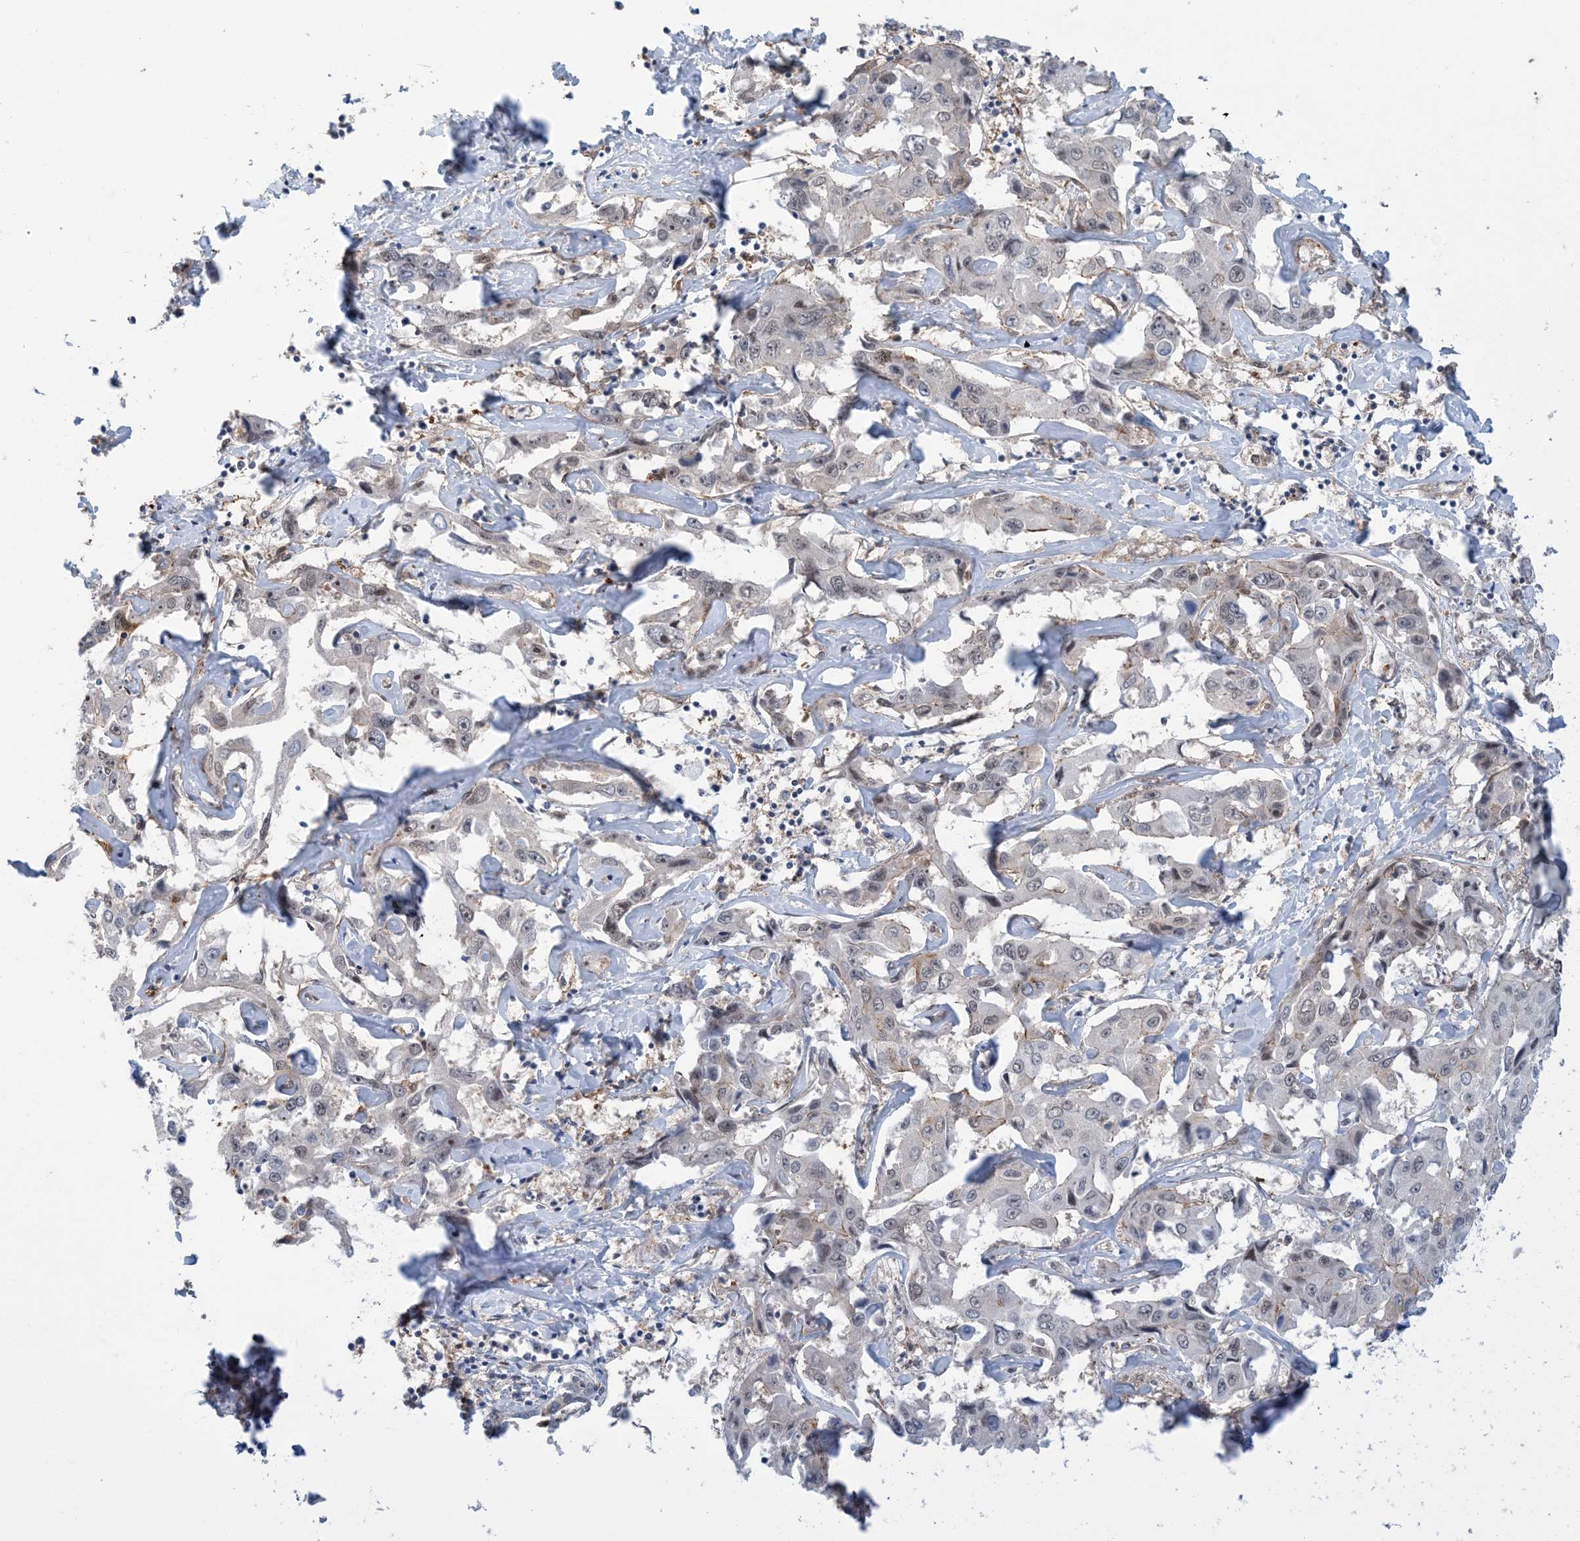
{"staining": {"intensity": "negative", "quantity": "none", "location": "none"}, "tissue": "liver cancer", "cell_type": "Tumor cells", "image_type": "cancer", "snomed": [{"axis": "morphology", "description": "Cholangiocarcinoma"}, {"axis": "topography", "description": "Liver"}], "caption": "IHC photomicrograph of neoplastic tissue: human cholangiocarcinoma (liver) stained with DAB (3,3'-diaminobenzidine) demonstrates no significant protein staining in tumor cells.", "gene": "ZNF8", "patient": {"sex": "male", "age": 59}}